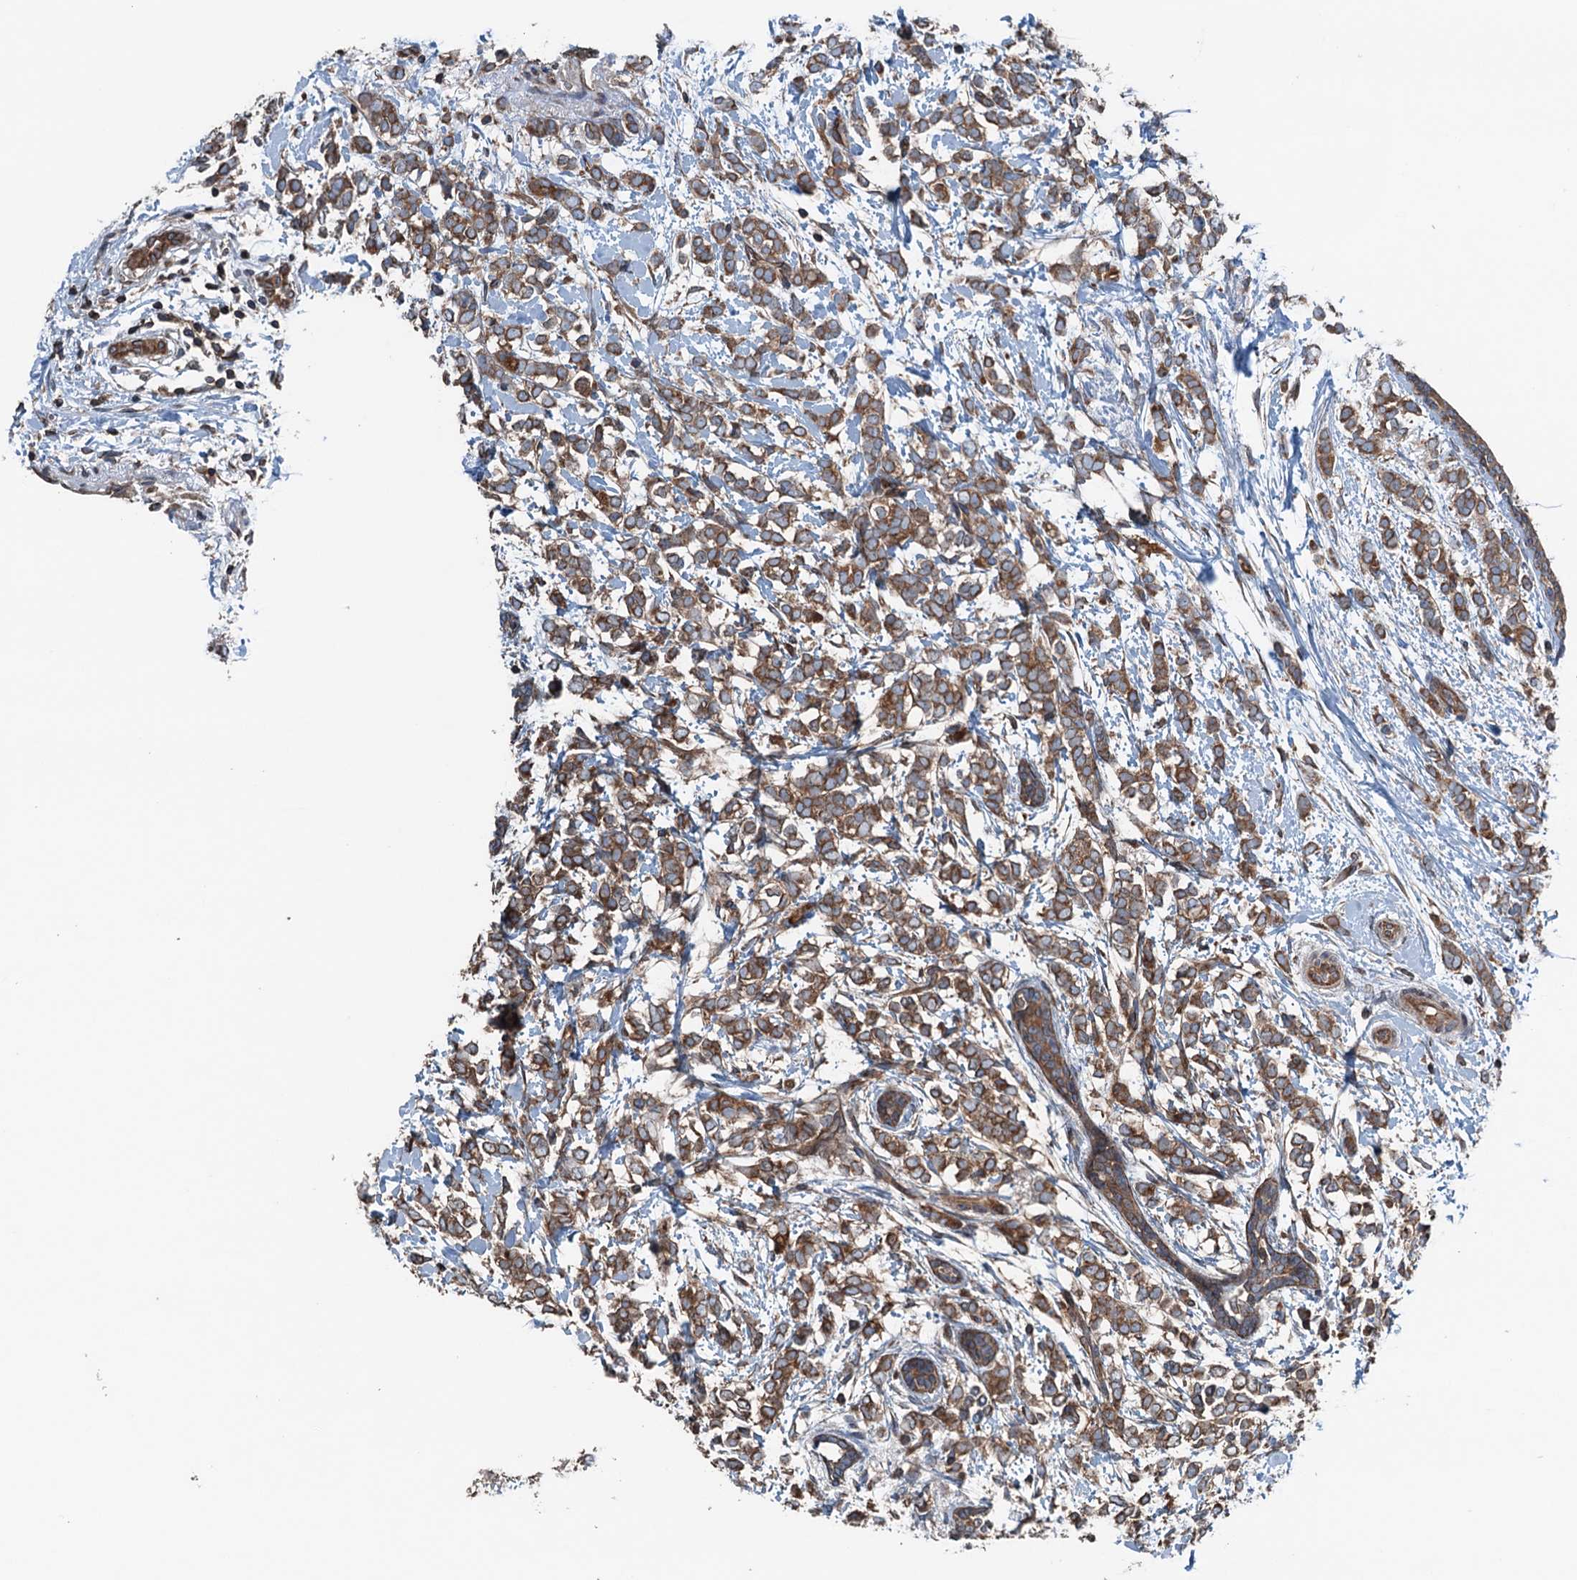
{"staining": {"intensity": "moderate", "quantity": ">75%", "location": "cytoplasmic/membranous"}, "tissue": "breast cancer", "cell_type": "Tumor cells", "image_type": "cancer", "snomed": [{"axis": "morphology", "description": "Normal tissue, NOS"}, {"axis": "morphology", "description": "Lobular carcinoma"}, {"axis": "topography", "description": "Breast"}], "caption": "High-magnification brightfield microscopy of breast lobular carcinoma stained with DAB (3,3'-diaminobenzidine) (brown) and counterstained with hematoxylin (blue). tumor cells exhibit moderate cytoplasmic/membranous staining is seen in approximately>75% of cells. (Stains: DAB (3,3'-diaminobenzidine) in brown, nuclei in blue, Microscopy: brightfield microscopy at high magnification).", "gene": "TRAPPC8", "patient": {"sex": "female", "age": 47}}